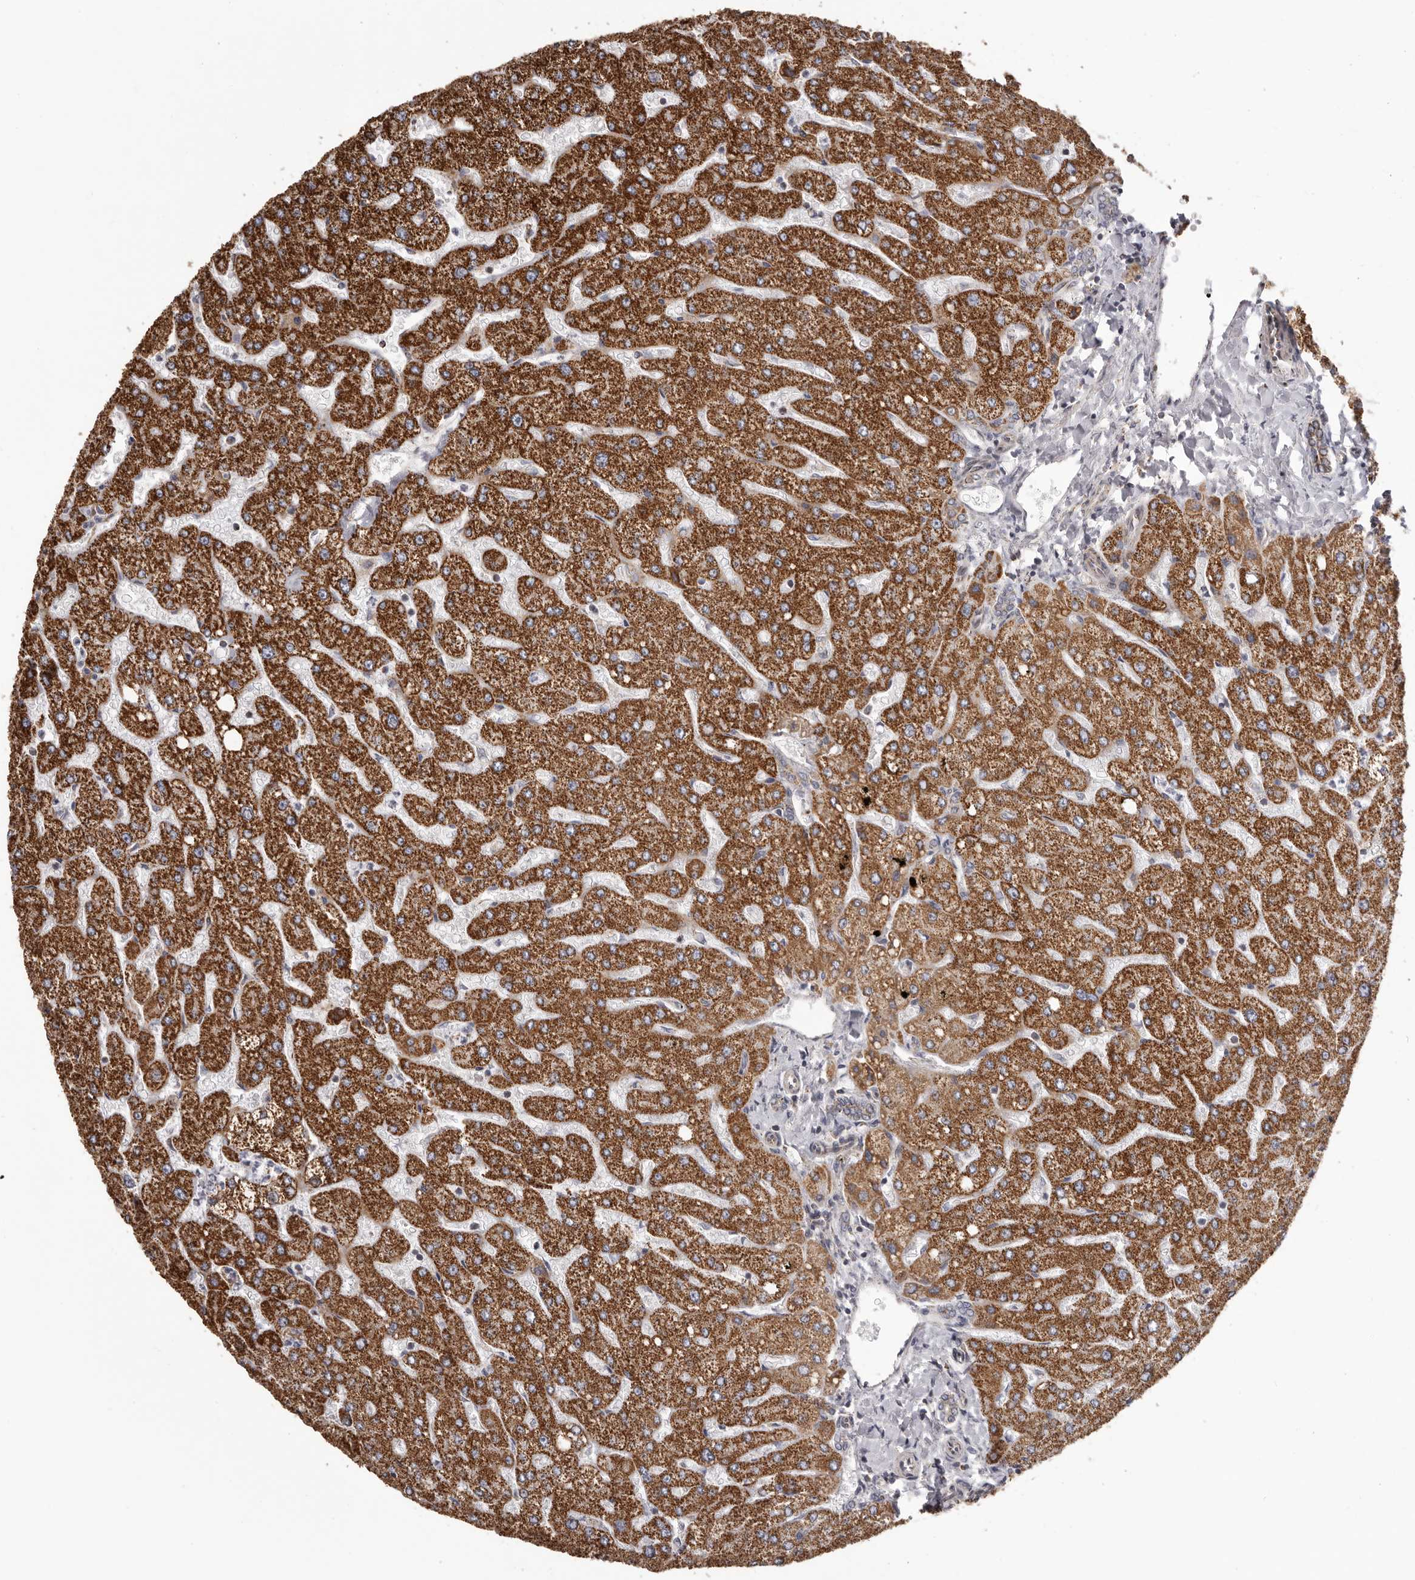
{"staining": {"intensity": "strong", "quantity": "25%-75%", "location": "cytoplasmic/membranous"}, "tissue": "liver", "cell_type": "Cholangiocytes", "image_type": "normal", "snomed": [{"axis": "morphology", "description": "Normal tissue, NOS"}, {"axis": "topography", "description": "Liver"}], "caption": "DAB immunohistochemical staining of benign liver demonstrates strong cytoplasmic/membranous protein expression in about 25%-75% of cholangiocytes.", "gene": "CHRM2", "patient": {"sex": "male", "age": 55}}